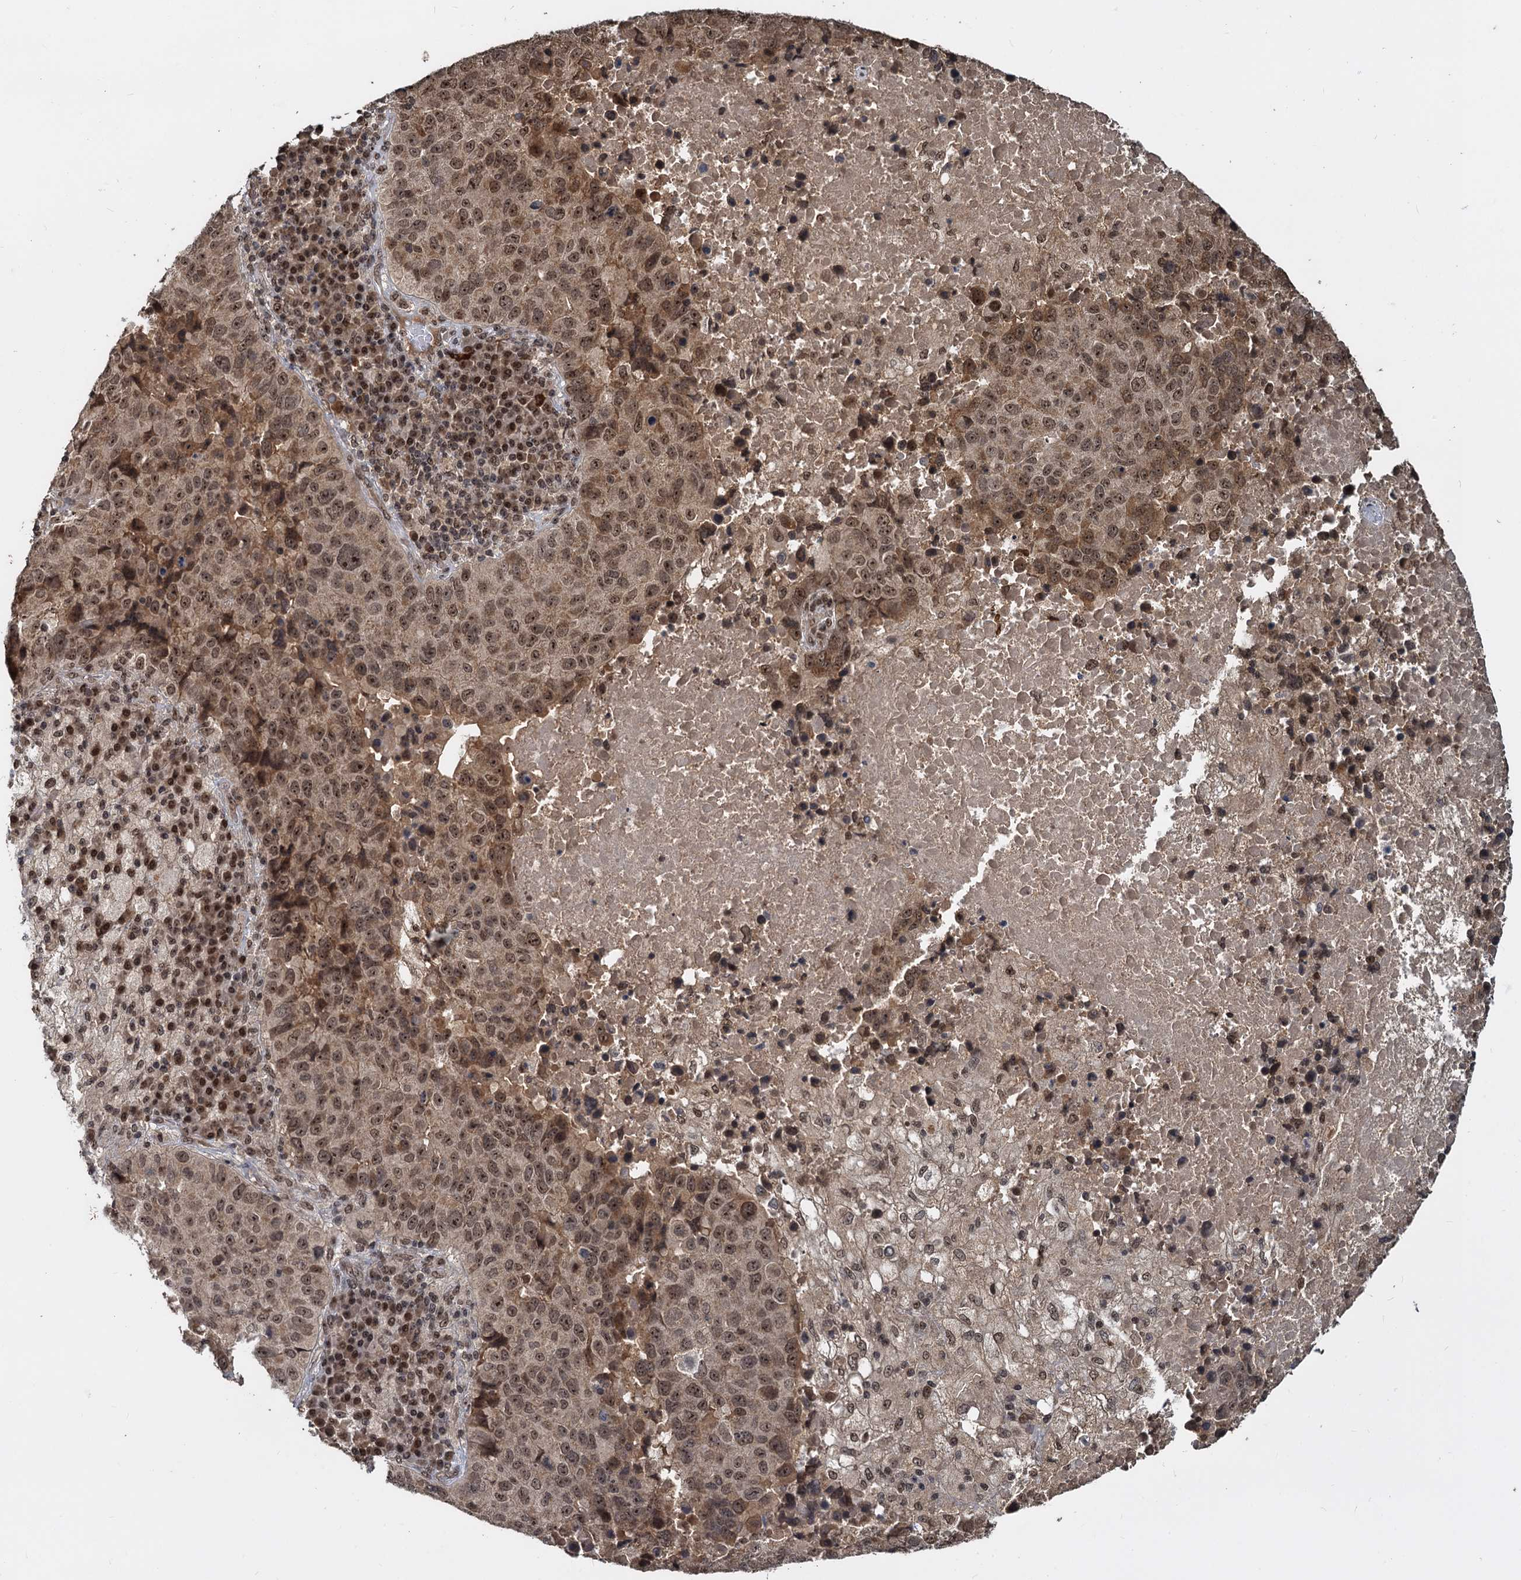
{"staining": {"intensity": "moderate", "quantity": ">75%", "location": "cytoplasmic/membranous,nuclear"}, "tissue": "lung cancer", "cell_type": "Tumor cells", "image_type": "cancer", "snomed": [{"axis": "morphology", "description": "Squamous cell carcinoma, NOS"}, {"axis": "topography", "description": "Lung"}], "caption": "Protein expression analysis of lung cancer (squamous cell carcinoma) demonstrates moderate cytoplasmic/membranous and nuclear expression in approximately >75% of tumor cells. (DAB (3,3'-diaminobenzidine) IHC, brown staining for protein, blue staining for nuclei).", "gene": "FAM216B", "patient": {"sex": "male", "age": 73}}